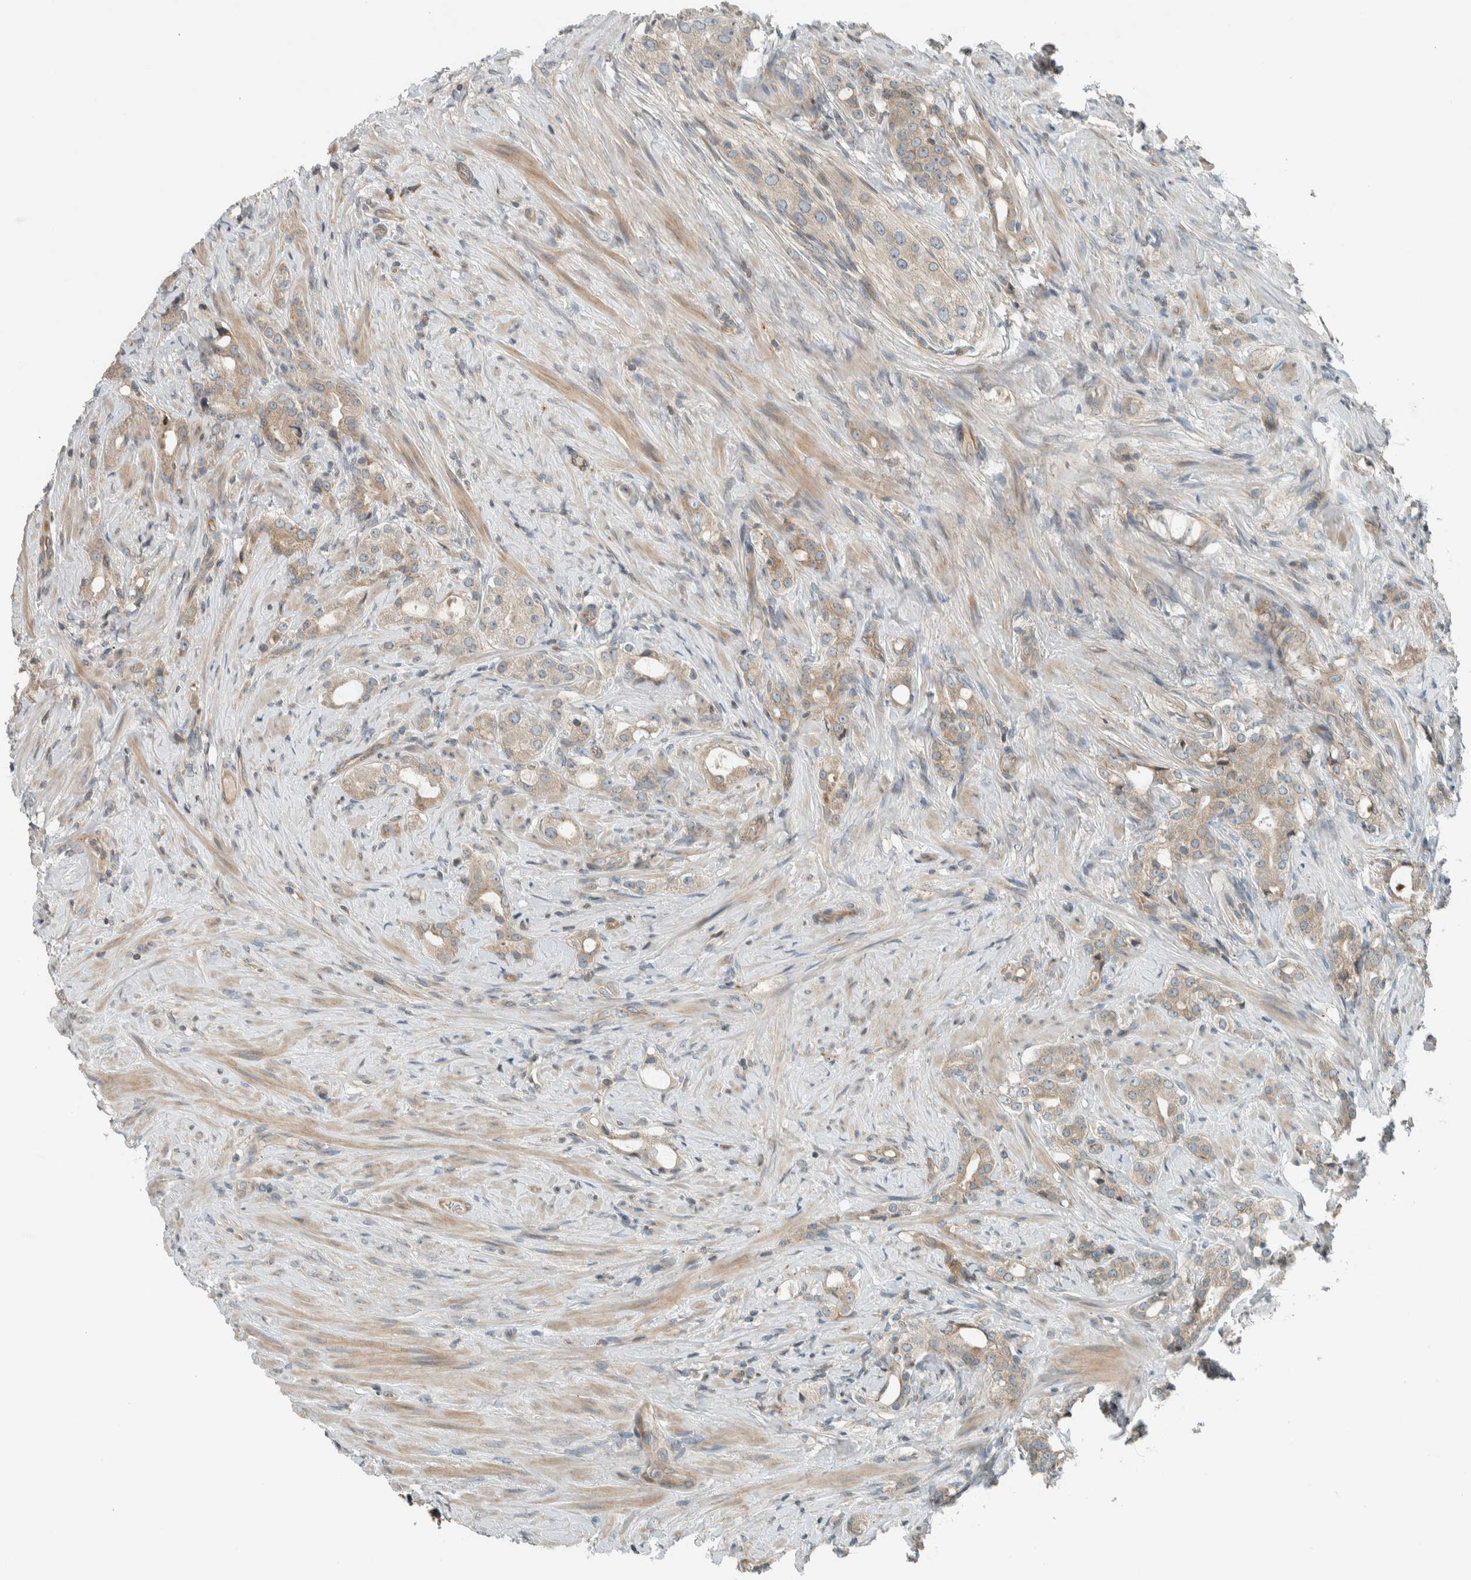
{"staining": {"intensity": "weak", "quantity": "25%-75%", "location": "cytoplasmic/membranous"}, "tissue": "prostate cancer", "cell_type": "Tumor cells", "image_type": "cancer", "snomed": [{"axis": "morphology", "description": "Adenocarcinoma, High grade"}, {"axis": "topography", "description": "Prostate"}], "caption": "The immunohistochemical stain highlights weak cytoplasmic/membranous staining in tumor cells of prostate high-grade adenocarcinoma tissue.", "gene": "SEL1L", "patient": {"sex": "male", "age": 63}}